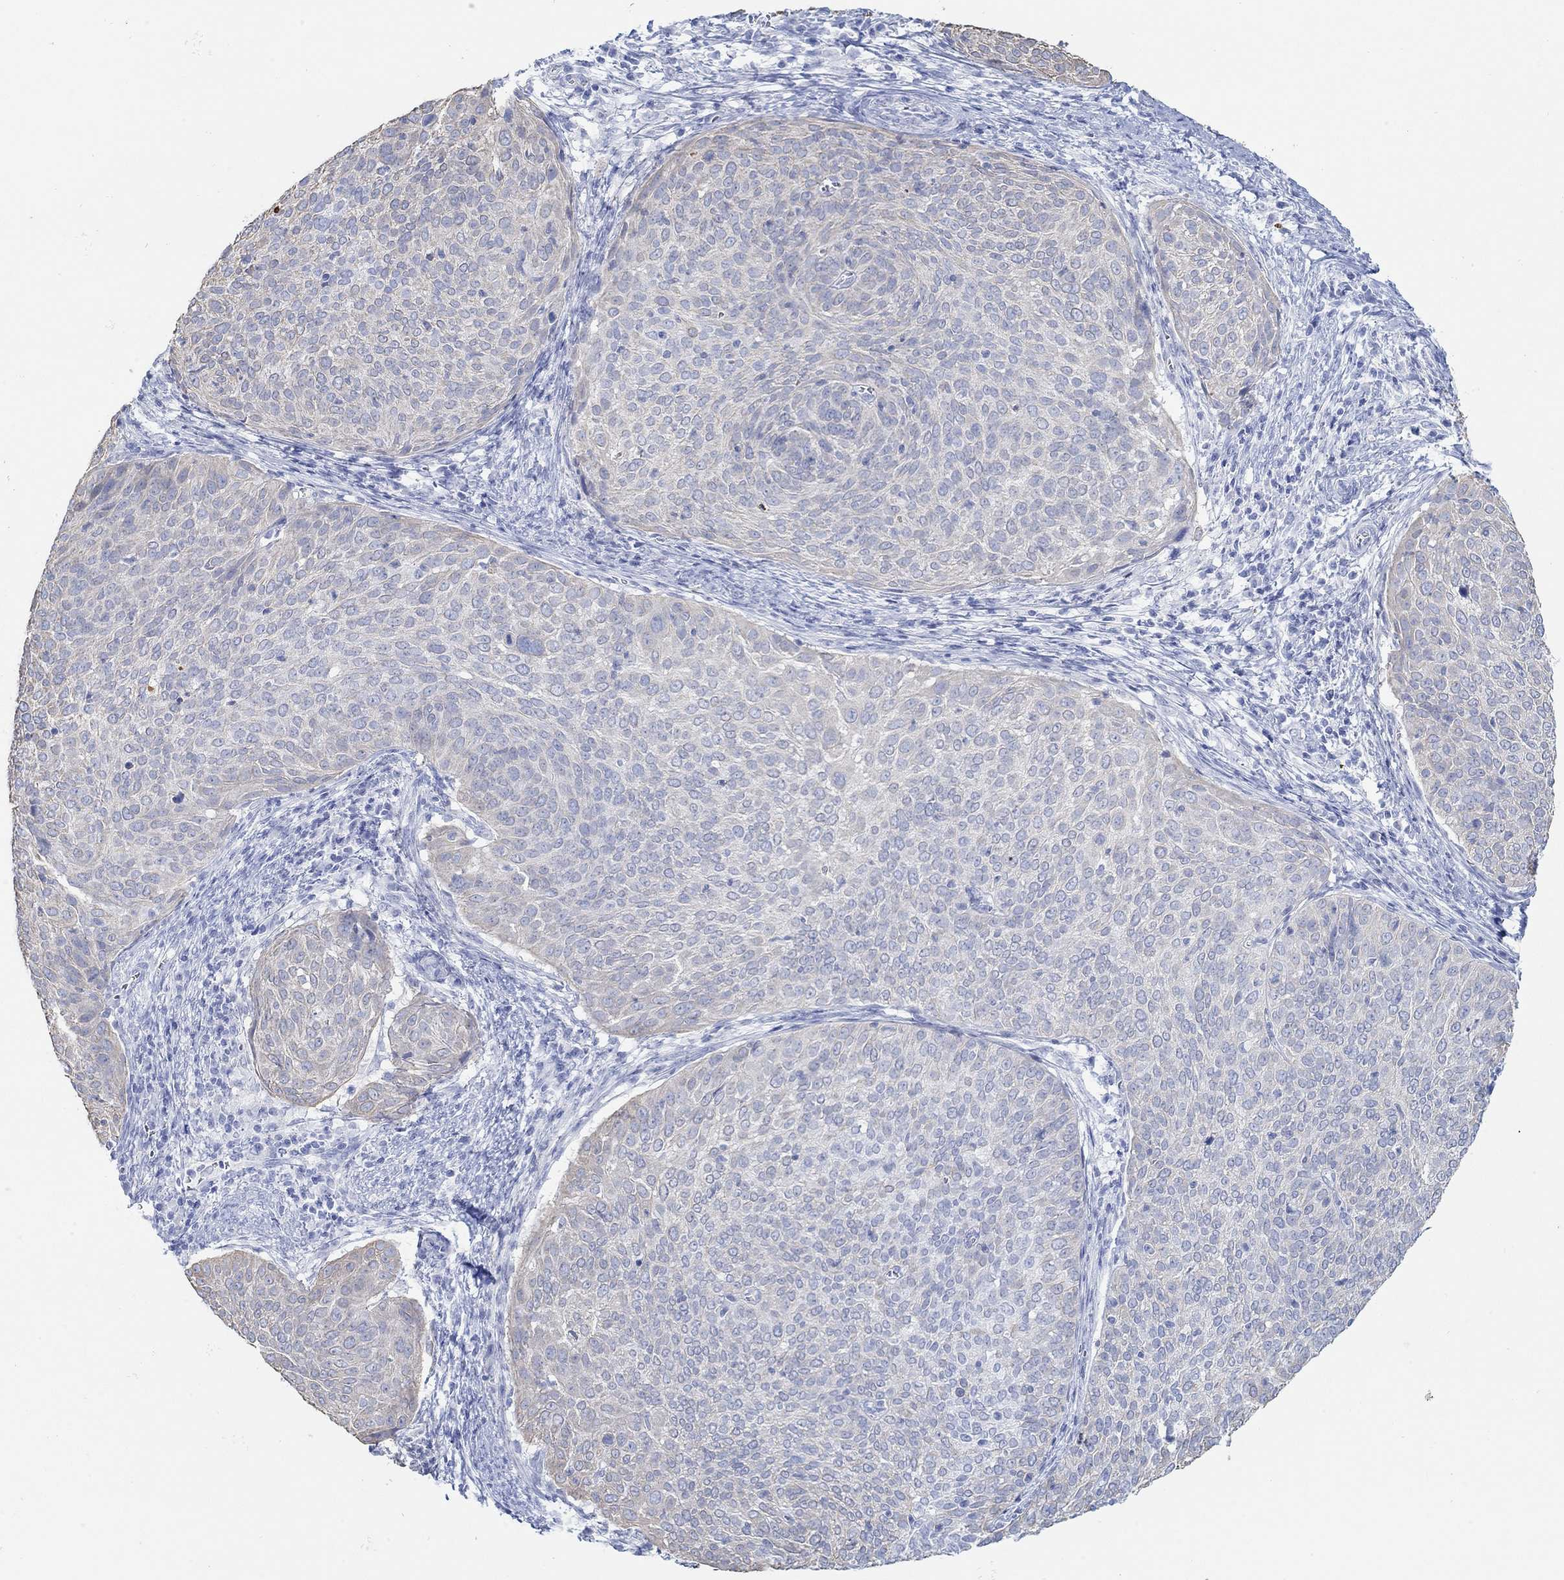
{"staining": {"intensity": "negative", "quantity": "none", "location": "none"}, "tissue": "cervical cancer", "cell_type": "Tumor cells", "image_type": "cancer", "snomed": [{"axis": "morphology", "description": "Squamous cell carcinoma, NOS"}, {"axis": "topography", "description": "Cervix"}], "caption": "Protein analysis of cervical cancer (squamous cell carcinoma) demonstrates no significant expression in tumor cells.", "gene": "AK8", "patient": {"sex": "female", "age": 39}}